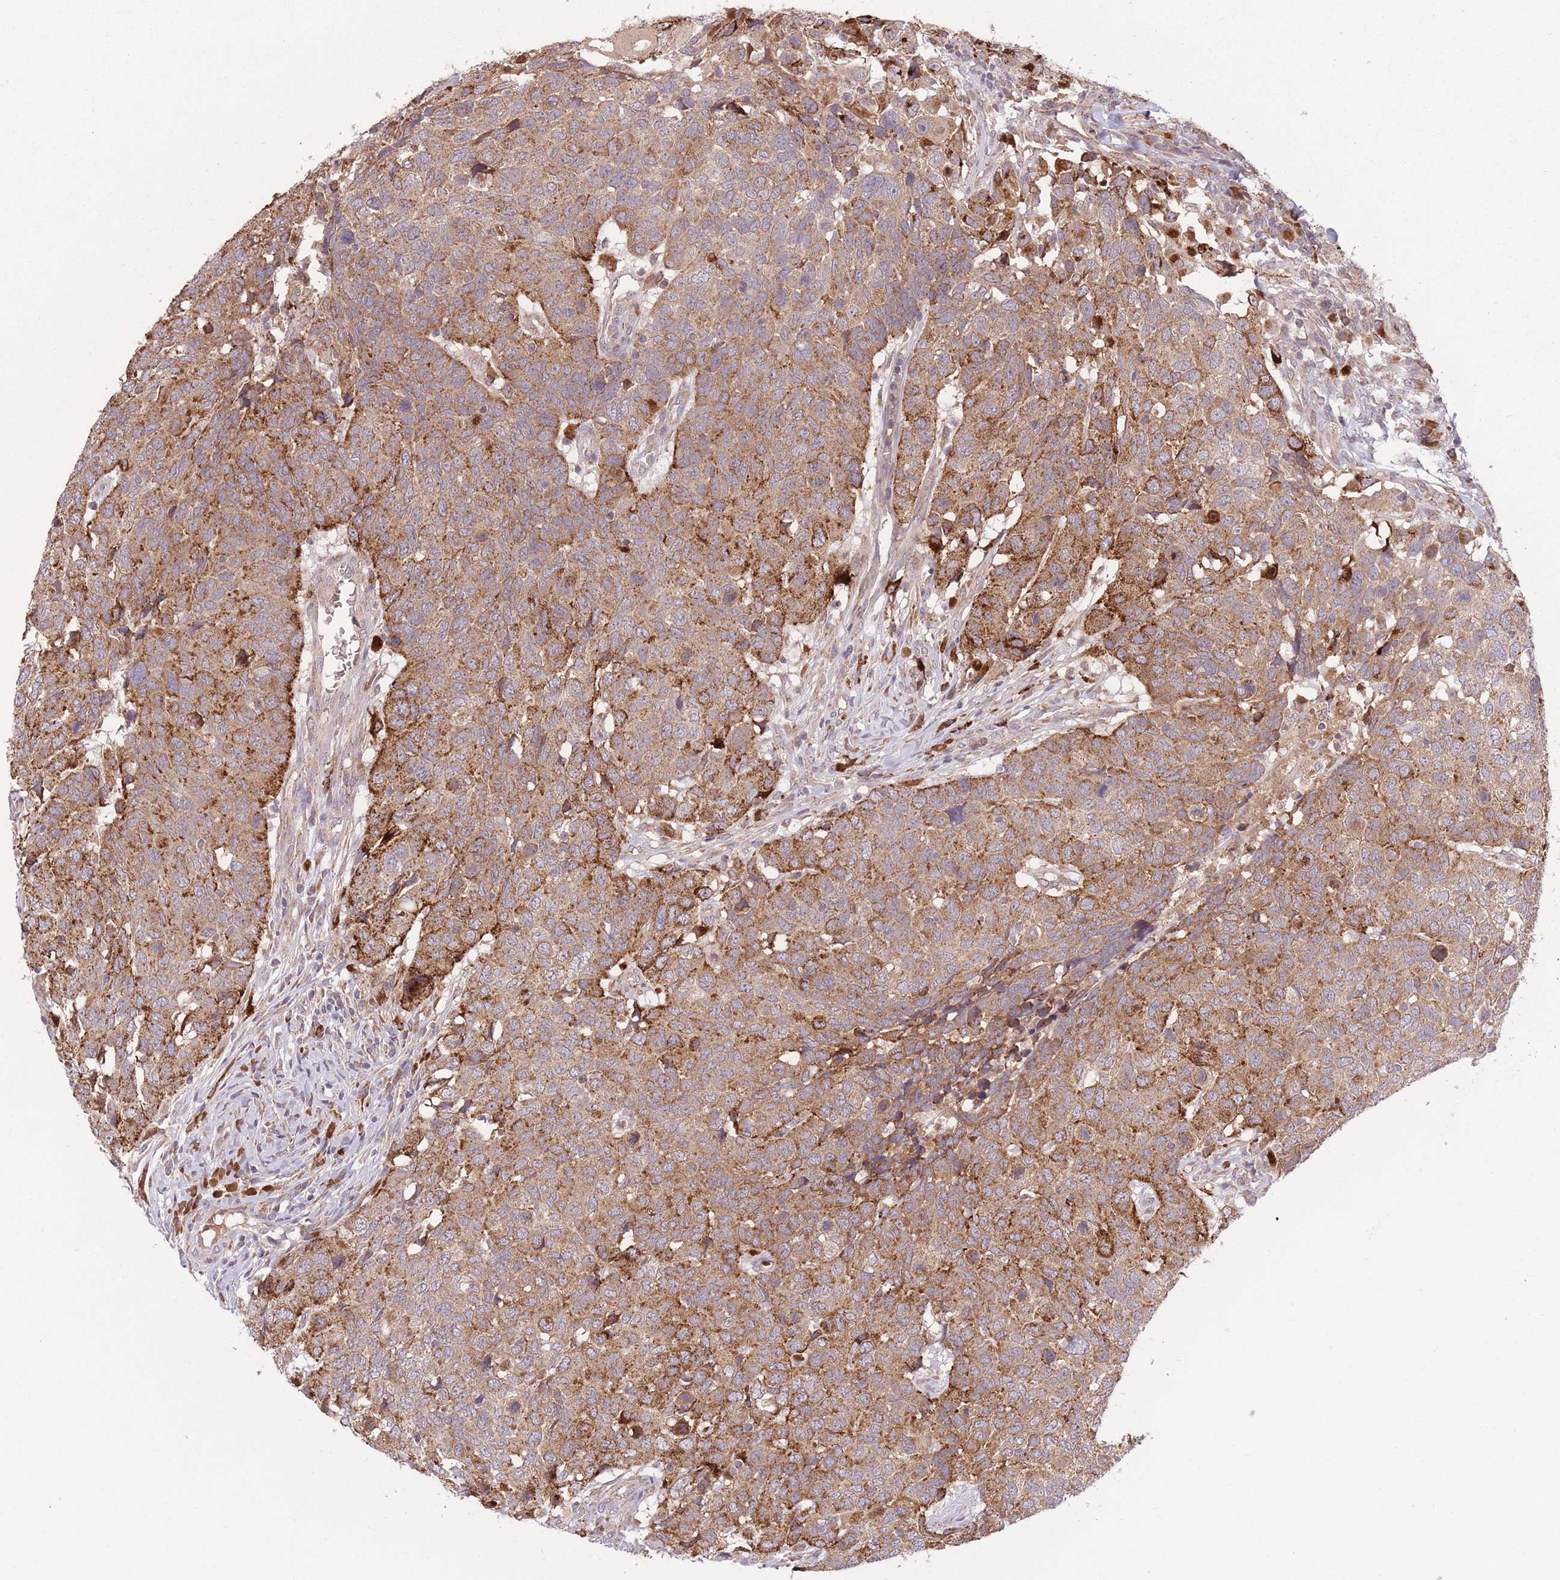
{"staining": {"intensity": "moderate", "quantity": ">75%", "location": "cytoplasmic/membranous"}, "tissue": "head and neck cancer", "cell_type": "Tumor cells", "image_type": "cancer", "snomed": [{"axis": "morphology", "description": "Normal tissue, NOS"}, {"axis": "morphology", "description": "Squamous cell carcinoma, NOS"}, {"axis": "topography", "description": "Skeletal muscle"}, {"axis": "topography", "description": "Vascular tissue"}, {"axis": "topography", "description": "Peripheral nerve tissue"}, {"axis": "topography", "description": "Head-Neck"}], "caption": "Immunohistochemistry (IHC) (DAB (3,3'-diaminobenzidine)) staining of human squamous cell carcinoma (head and neck) exhibits moderate cytoplasmic/membranous protein staining in about >75% of tumor cells.", "gene": "POLR3F", "patient": {"sex": "male", "age": 66}}